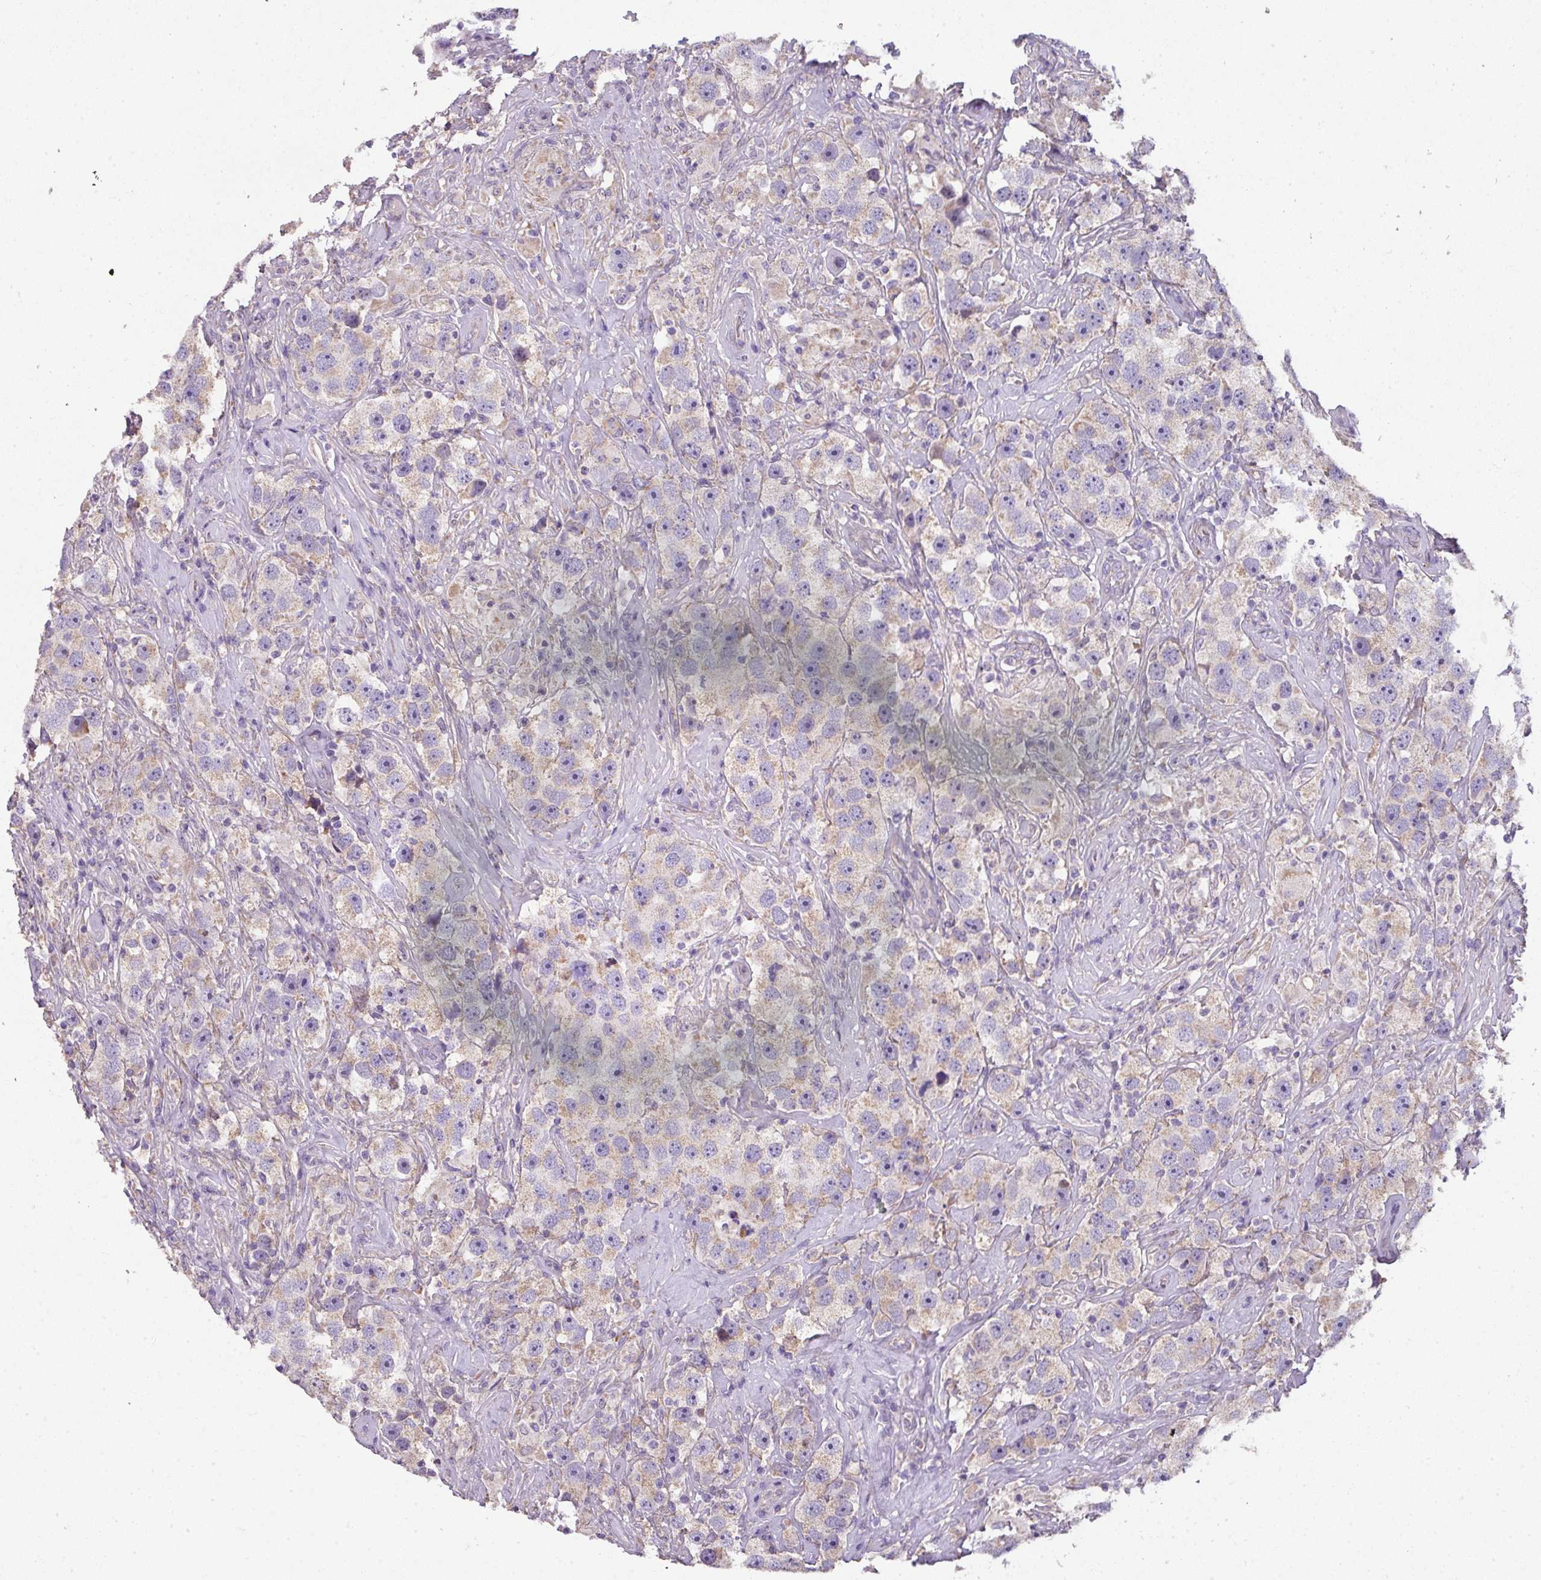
{"staining": {"intensity": "moderate", "quantity": "25%-75%", "location": "cytoplasmic/membranous"}, "tissue": "testis cancer", "cell_type": "Tumor cells", "image_type": "cancer", "snomed": [{"axis": "morphology", "description": "Seminoma, NOS"}, {"axis": "topography", "description": "Testis"}], "caption": "Brown immunohistochemical staining in seminoma (testis) displays moderate cytoplasmic/membranous expression in about 25%-75% of tumor cells.", "gene": "PALS2", "patient": {"sex": "male", "age": 49}}